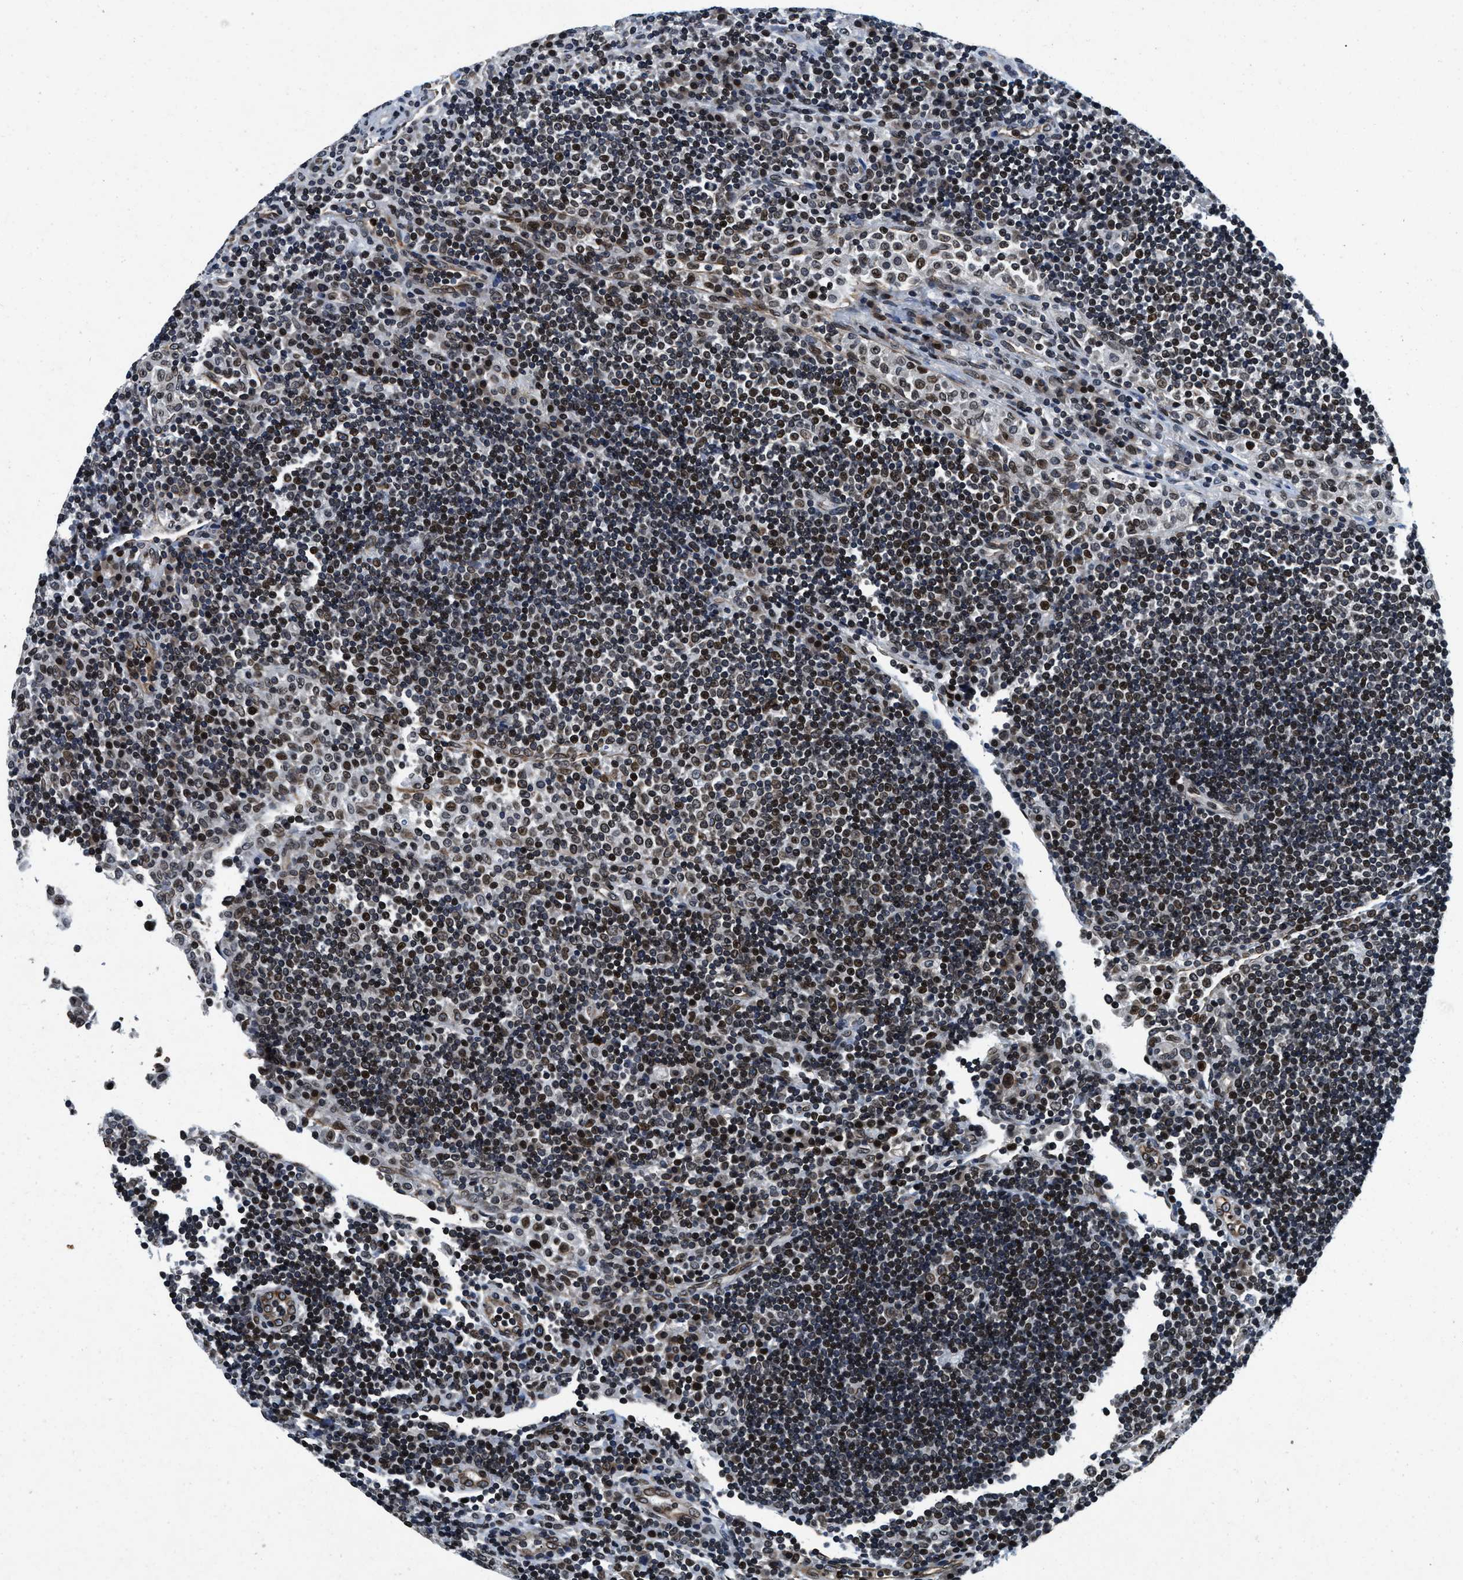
{"staining": {"intensity": "weak", "quantity": ">75%", "location": "nuclear"}, "tissue": "lymph node", "cell_type": "Germinal center cells", "image_type": "normal", "snomed": [{"axis": "morphology", "description": "Normal tissue, NOS"}, {"axis": "topography", "description": "Lymph node"}], "caption": "Protein staining shows weak nuclear positivity in about >75% of germinal center cells in unremarkable lymph node. The staining was performed using DAB, with brown indicating positive protein expression. Nuclei are stained blue with hematoxylin.", "gene": "ZC3HC1", "patient": {"sex": "female", "age": 53}}